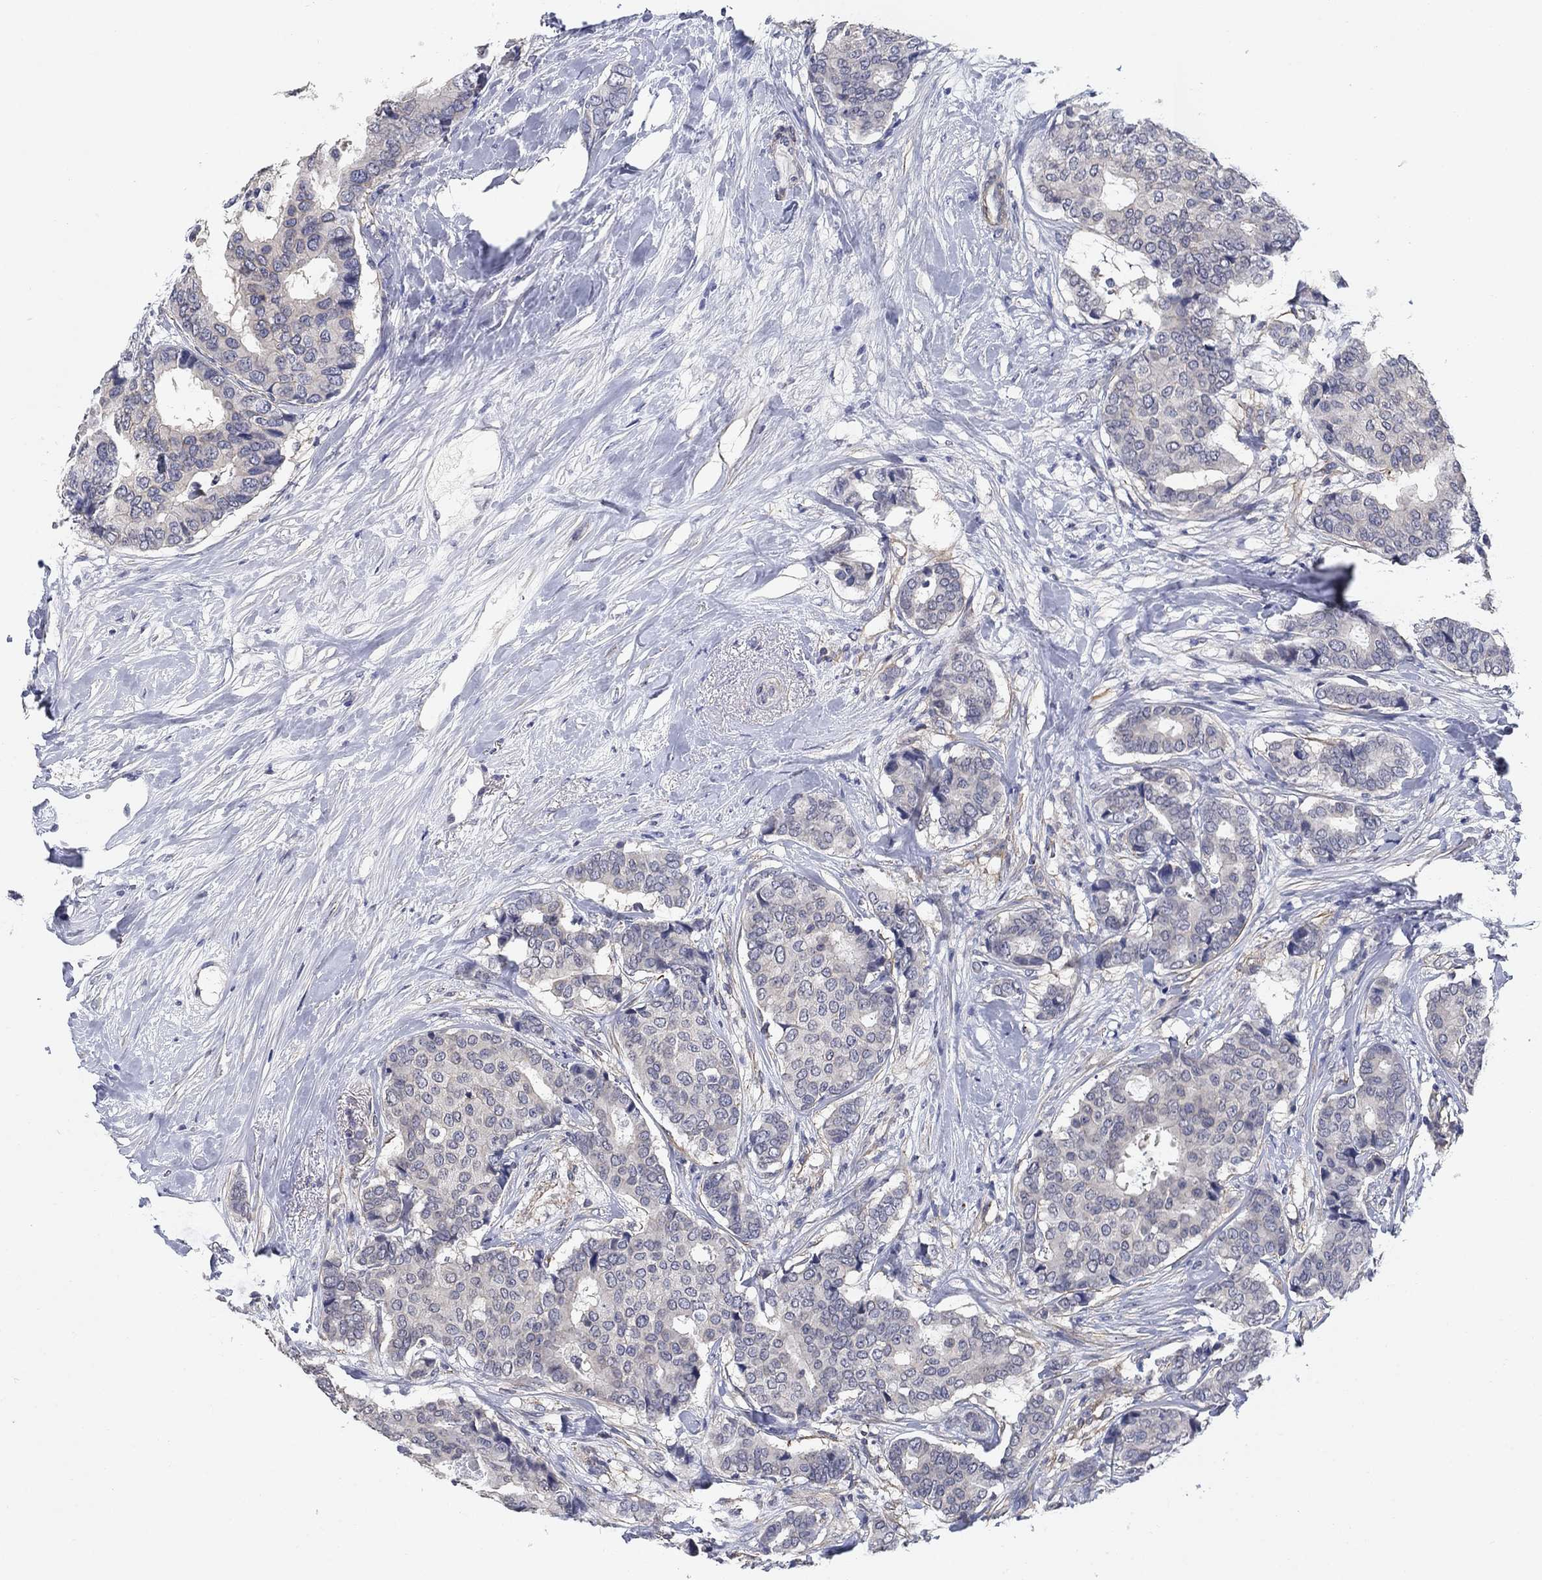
{"staining": {"intensity": "negative", "quantity": "none", "location": "none"}, "tissue": "breast cancer", "cell_type": "Tumor cells", "image_type": "cancer", "snomed": [{"axis": "morphology", "description": "Duct carcinoma"}, {"axis": "topography", "description": "Breast"}], "caption": "Immunohistochemical staining of breast cancer (intraductal carcinoma) exhibits no significant expression in tumor cells. Nuclei are stained in blue.", "gene": "OTUB2", "patient": {"sex": "female", "age": 75}}